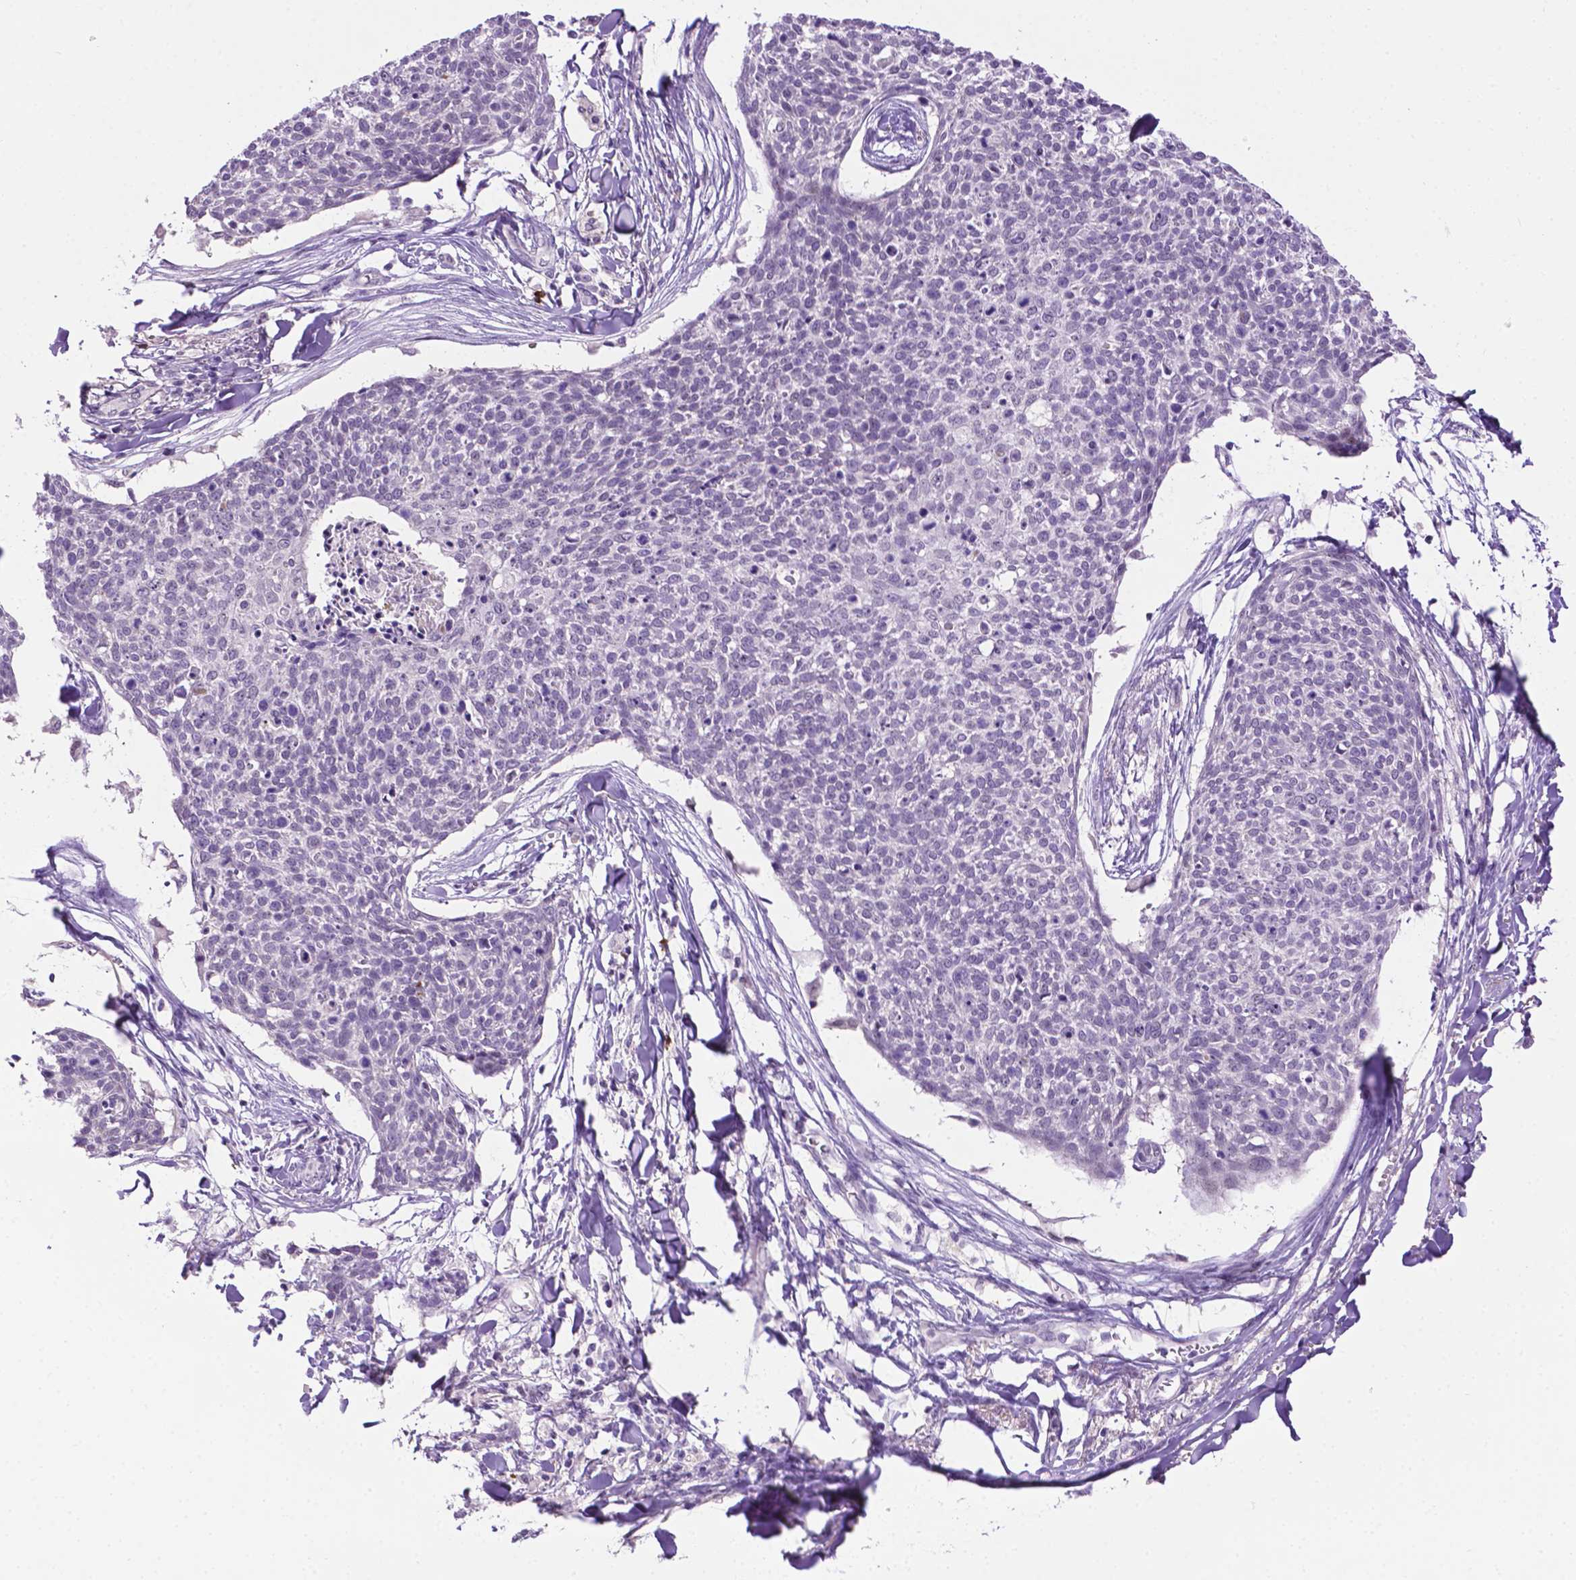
{"staining": {"intensity": "negative", "quantity": "none", "location": "none"}, "tissue": "skin cancer", "cell_type": "Tumor cells", "image_type": "cancer", "snomed": [{"axis": "morphology", "description": "Squamous cell carcinoma, NOS"}, {"axis": "topography", "description": "Skin"}, {"axis": "topography", "description": "Vulva"}], "caption": "The immunohistochemistry micrograph has no significant positivity in tumor cells of skin cancer tissue.", "gene": "MMP27", "patient": {"sex": "female", "age": 75}}